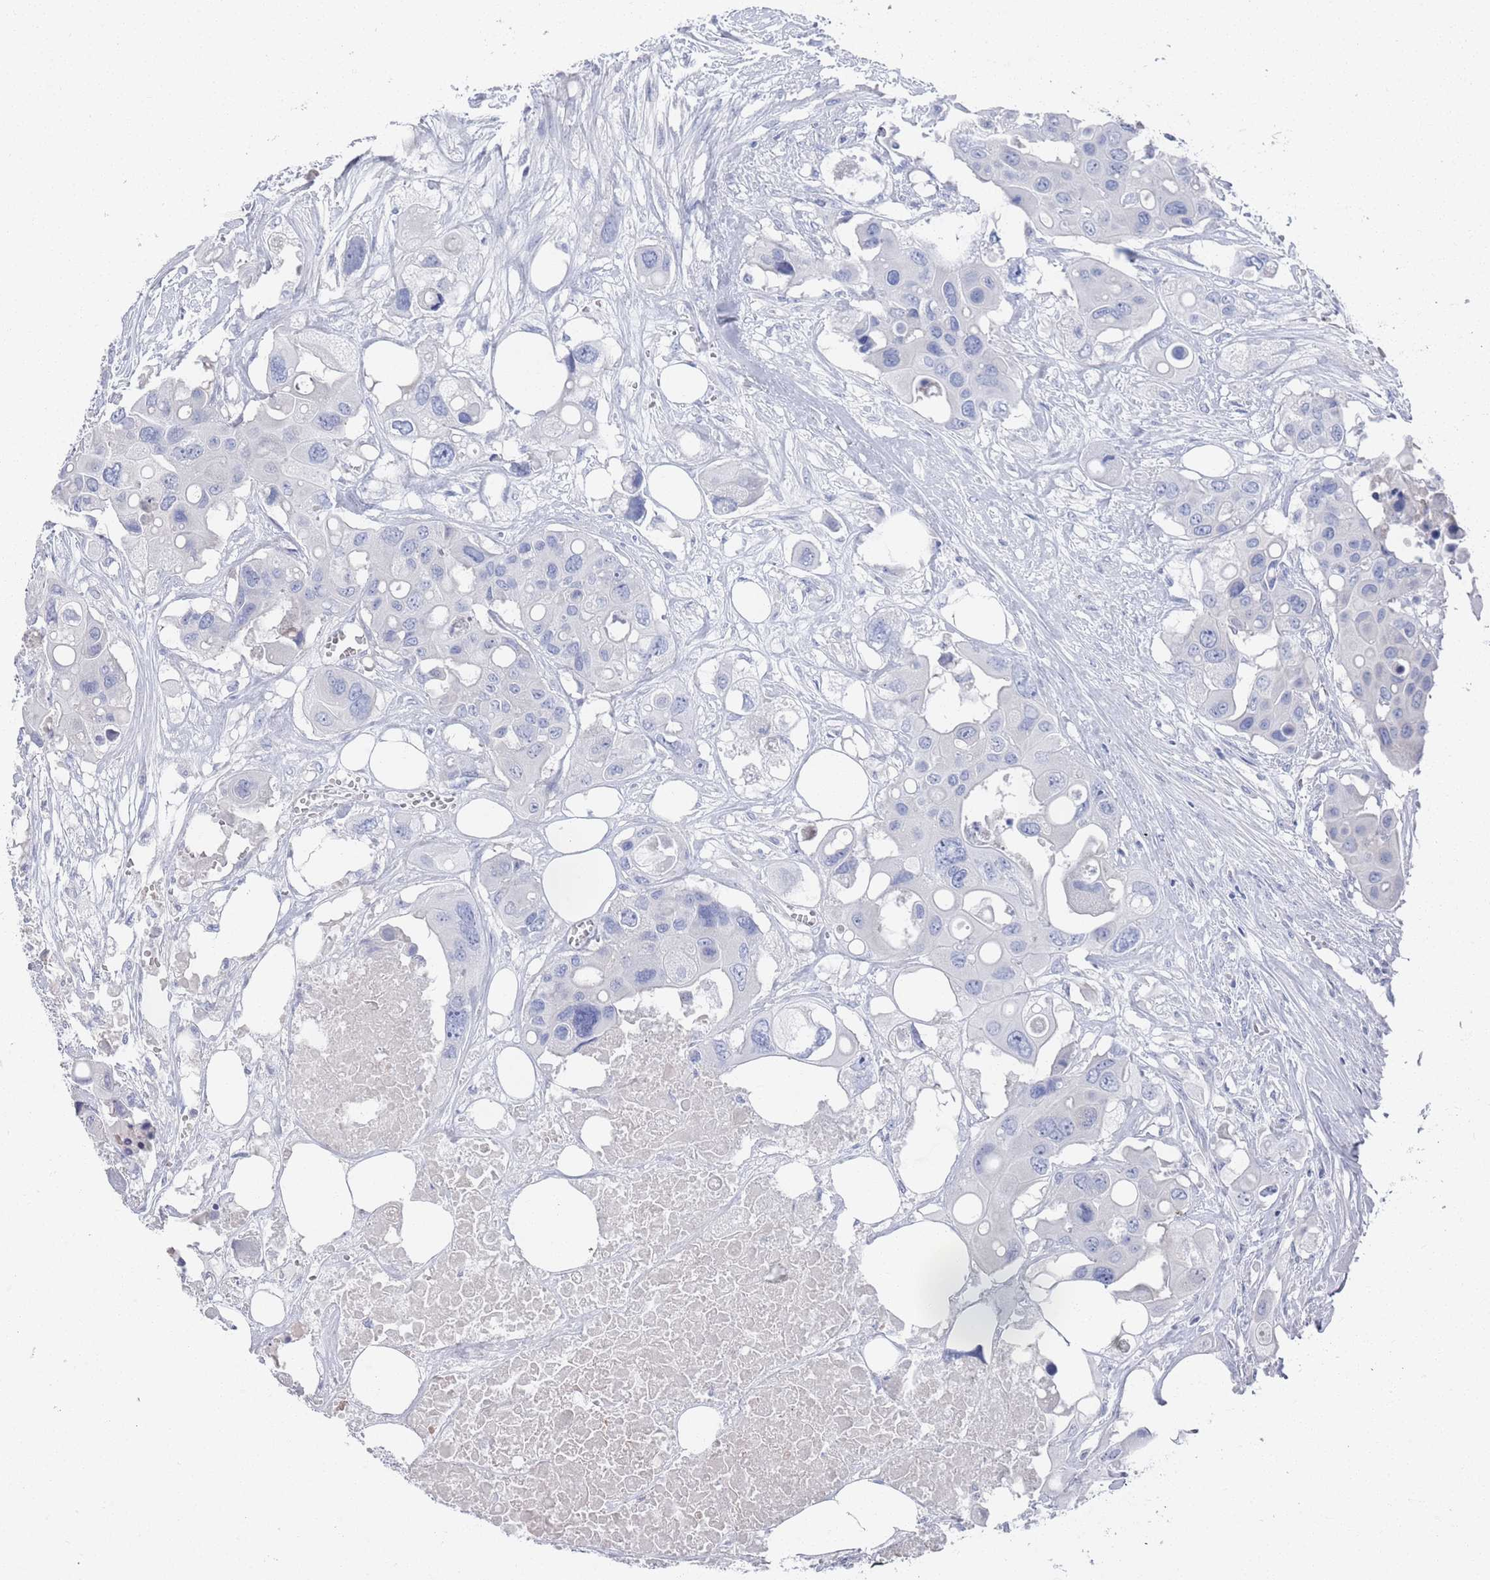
{"staining": {"intensity": "negative", "quantity": "none", "location": "none"}, "tissue": "colorectal cancer", "cell_type": "Tumor cells", "image_type": "cancer", "snomed": [{"axis": "morphology", "description": "Adenocarcinoma, NOS"}, {"axis": "topography", "description": "Colon"}], "caption": "DAB (3,3'-diaminobenzidine) immunohistochemical staining of colorectal cancer (adenocarcinoma) demonstrates no significant positivity in tumor cells. The staining is performed using DAB (3,3'-diaminobenzidine) brown chromogen with nuclei counter-stained in using hematoxylin.", "gene": "TMCO3", "patient": {"sex": "male", "age": 77}}